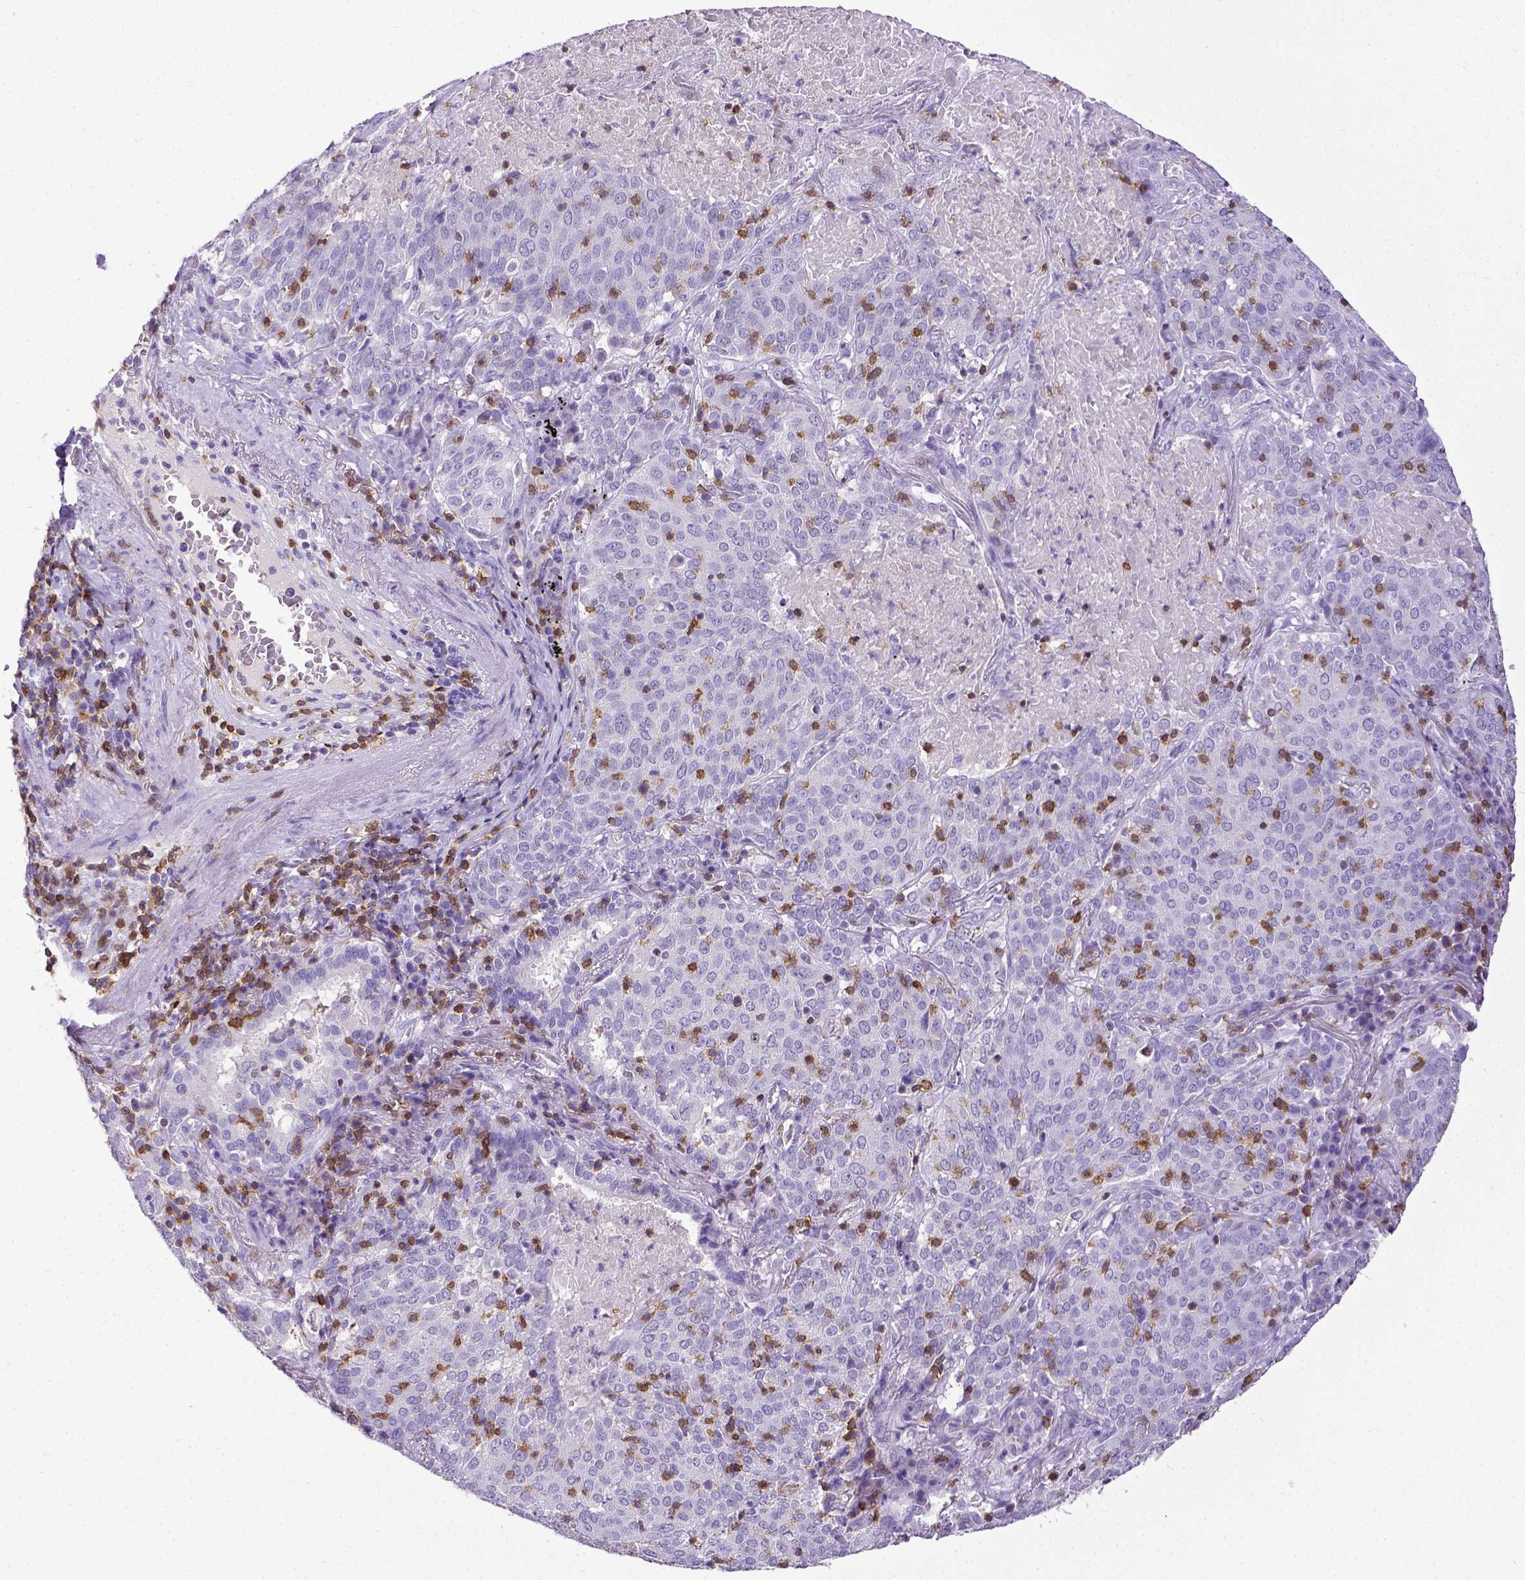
{"staining": {"intensity": "negative", "quantity": "none", "location": "none"}, "tissue": "lung cancer", "cell_type": "Tumor cells", "image_type": "cancer", "snomed": [{"axis": "morphology", "description": "Squamous cell carcinoma, NOS"}, {"axis": "topography", "description": "Lung"}], "caption": "DAB immunohistochemical staining of squamous cell carcinoma (lung) exhibits no significant positivity in tumor cells. (DAB immunohistochemistry (IHC), high magnification).", "gene": "CD3E", "patient": {"sex": "male", "age": 82}}